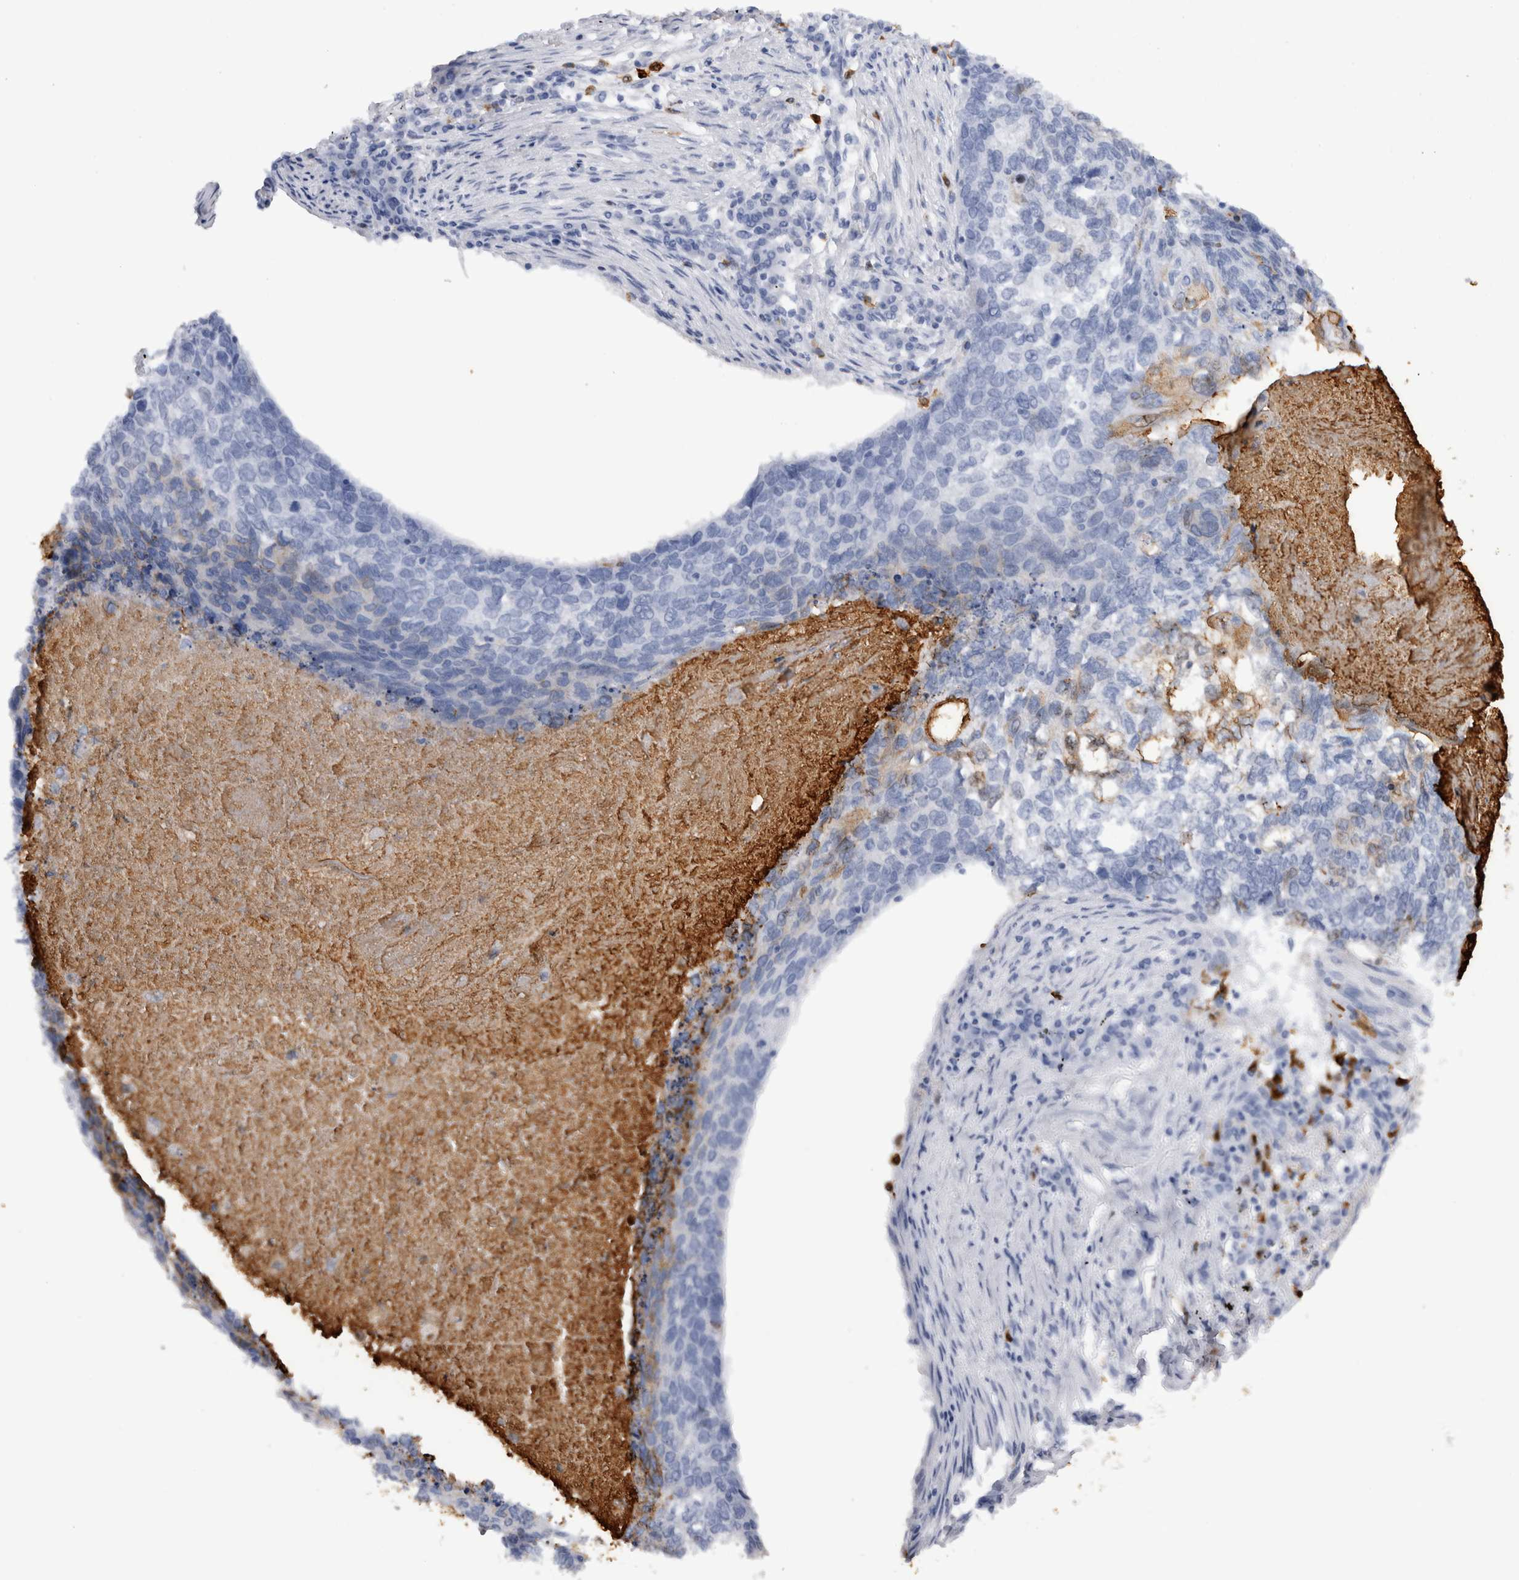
{"staining": {"intensity": "weak", "quantity": "<25%", "location": "cytoplasmic/membranous"}, "tissue": "lung cancer", "cell_type": "Tumor cells", "image_type": "cancer", "snomed": [{"axis": "morphology", "description": "Squamous cell carcinoma, NOS"}, {"axis": "topography", "description": "Lung"}], "caption": "A high-resolution photomicrograph shows immunohistochemistry (IHC) staining of lung cancer (squamous cell carcinoma), which displays no significant expression in tumor cells.", "gene": "S100A8", "patient": {"sex": "female", "age": 63}}